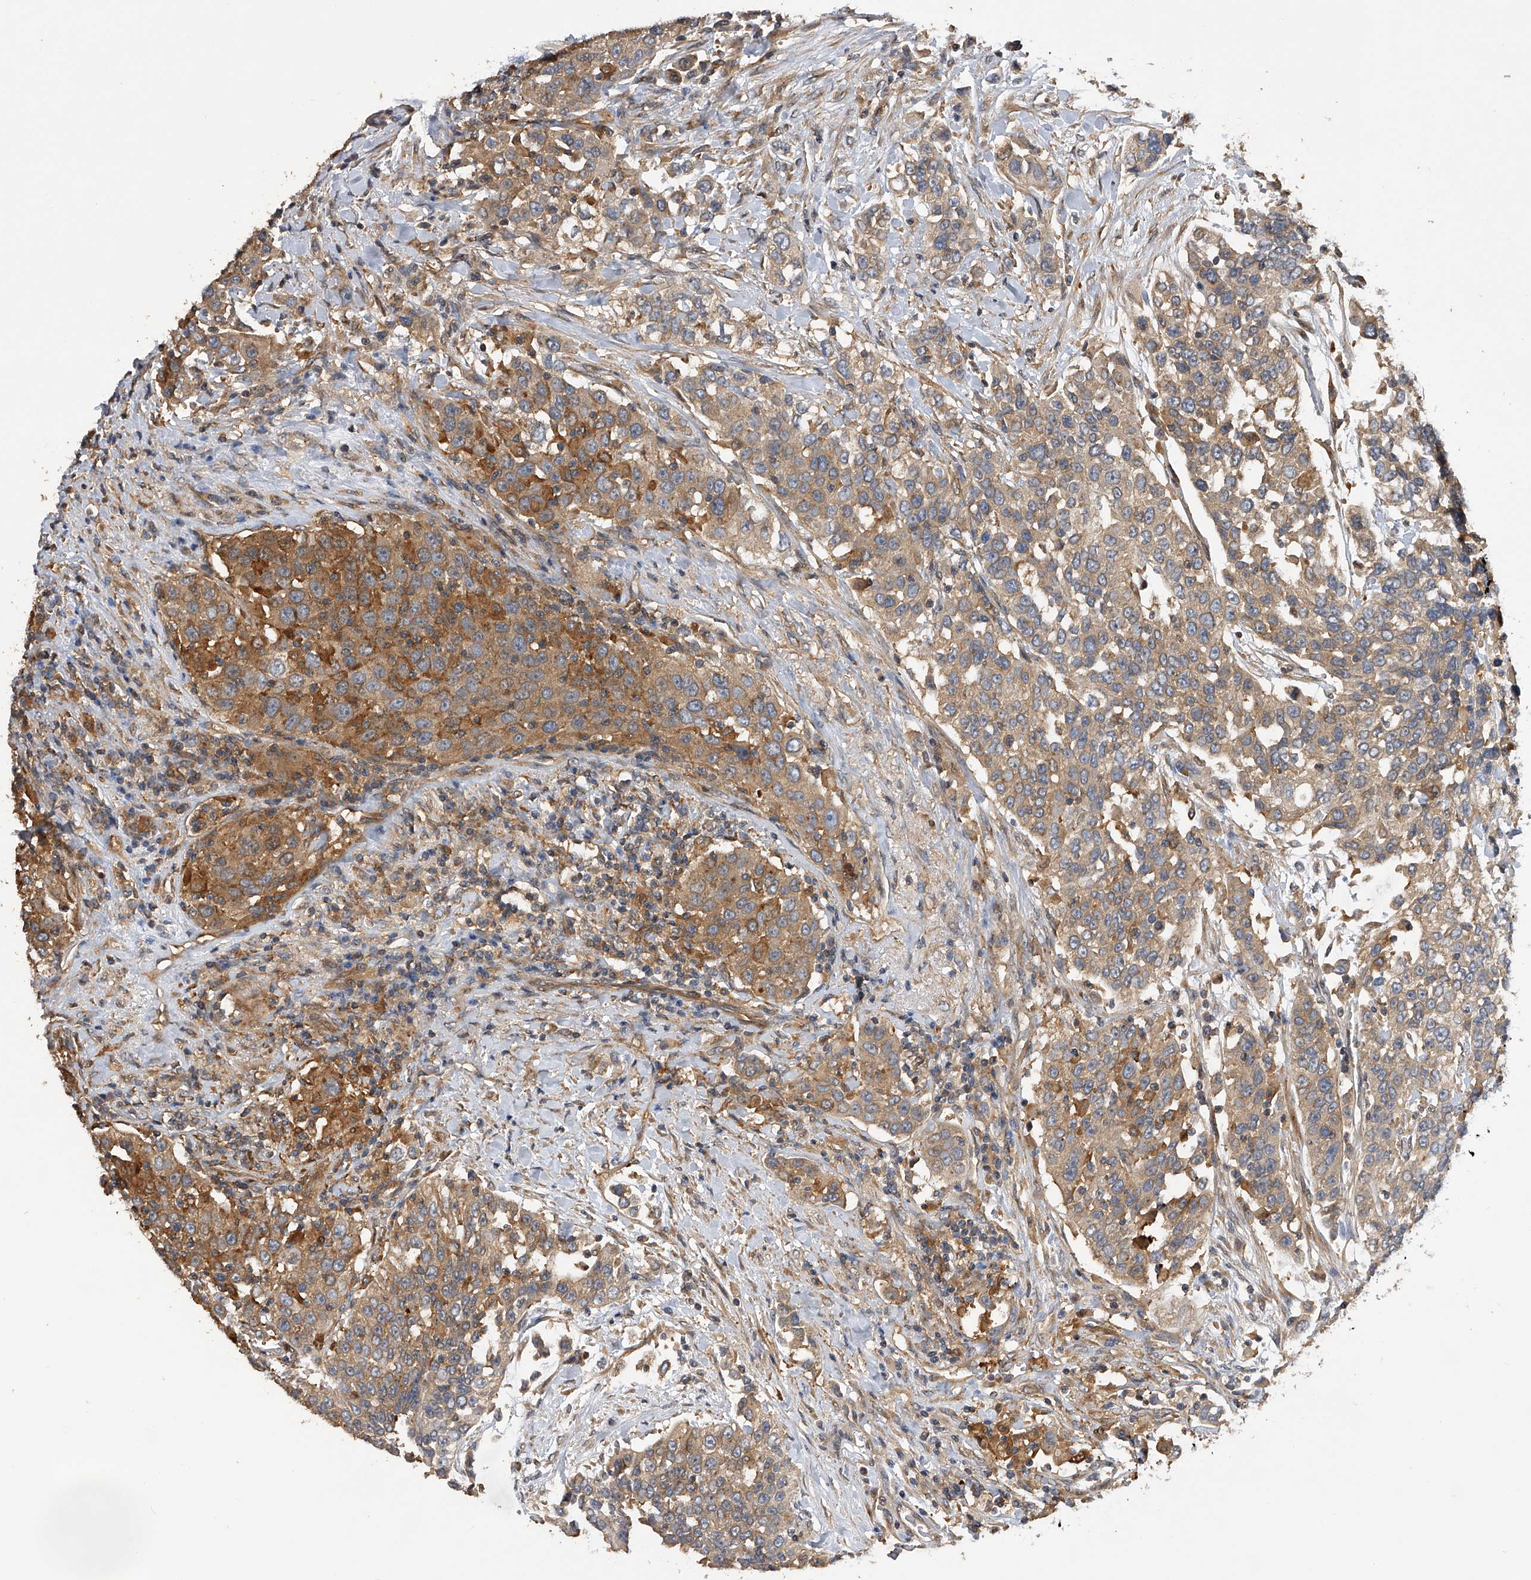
{"staining": {"intensity": "moderate", "quantity": ">75%", "location": "cytoplasmic/membranous"}, "tissue": "urothelial cancer", "cell_type": "Tumor cells", "image_type": "cancer", "snomed": [{"axis": "morphology", "description": "Urothelial carcinoma, High grade"}, {"axis": "topography", "description": "Urinary bladder"}], "caption": "An immunohistochemistry (IHC) micrograph of neoplastic tissue is shown. Protein staining in brown labels moderate cytoplasmic/membranous positivity in high-grade urothelial carcinoma within tumor cells.", "gene": "PTPRA", "patient": {"sex": "female", "age": 80}}